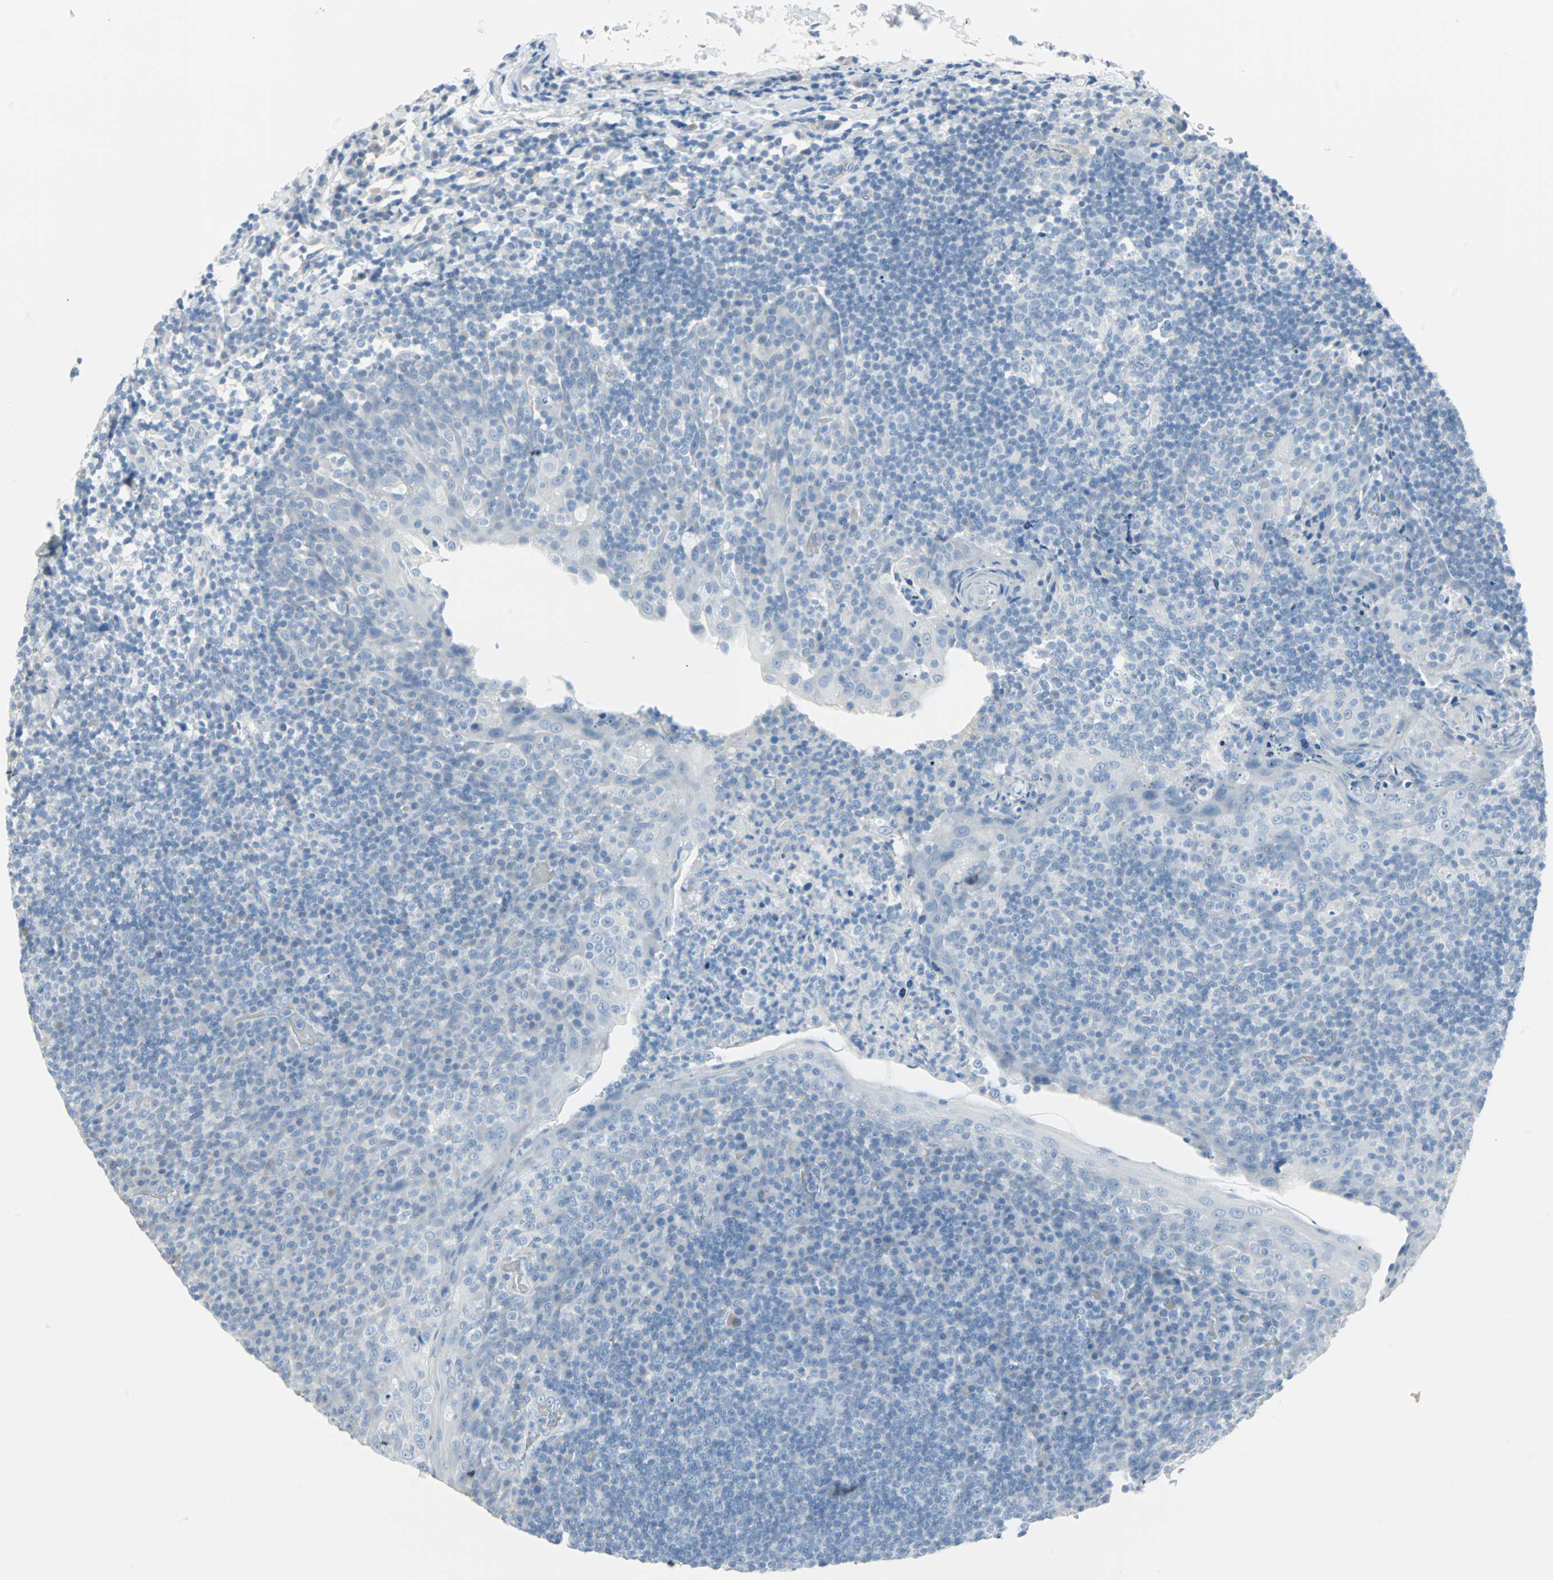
{"staining": {"intensity": "negative", "quantity": "none", "location": "none"}, "tissue": "tonsil", "cell_type": "Germinal center cells", "image_type": "normal", "snomed": [{"axis": "morphology", "description": "Normal tissue, NOS"}, {"axis": "topography", "description": "Tonsil"}], "caption": "An immunohistochemistry (IHC) micrograph of benign tonsil is shown. There is no staining in germinal center cells of tonsil. (DAB (3,3'-diaminobenzidine) immunohistochemistry (IHC) with hematoxylin counter stain).", "gene": "STX1A", "patient": {"sex": "male", "age": 17}}